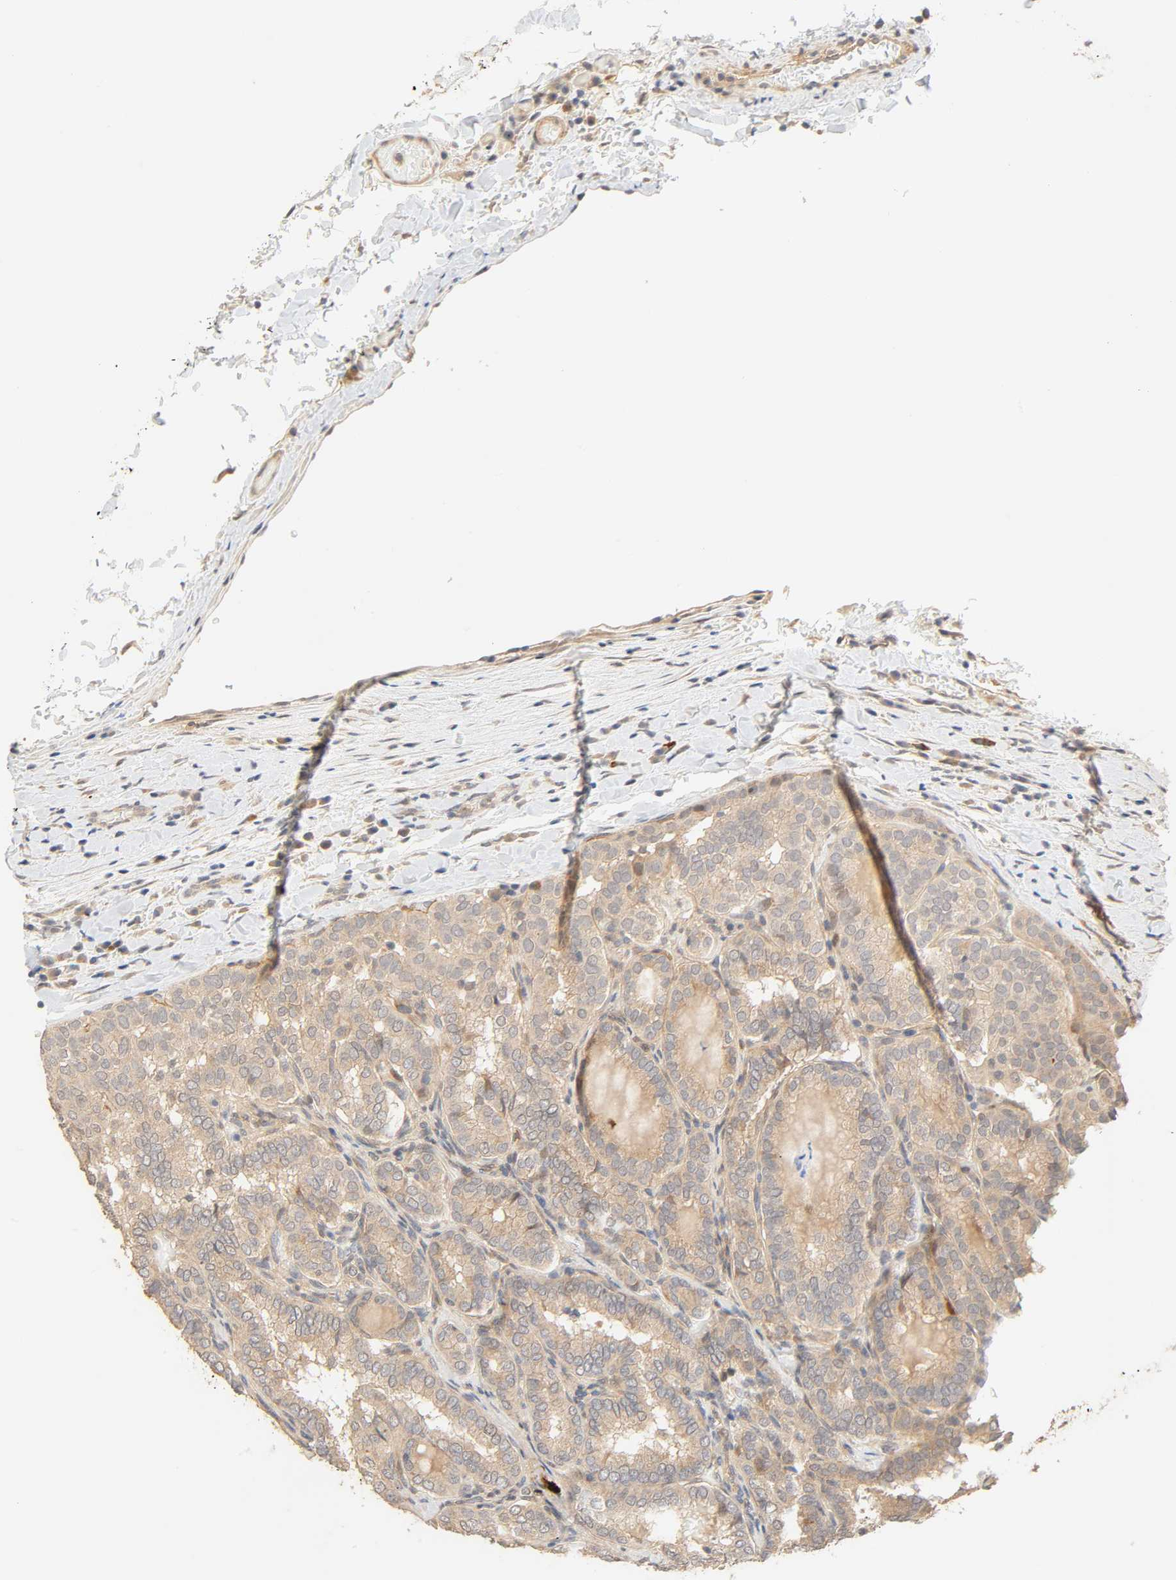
{"staining": {"intensity": "moderate", "quantity": ">75%", "location": "cytoplasmic/membranous"}, "tissue": "thyroid cancer", "cell_type": "Tumor cells", "image_type": "cancer", "snomed": [{"axis": "morphology", "description": "Papillary adenocarcinoma, NOS"}, {"axis": "topography", "description": "Thyroid gland"}], "caption": "Papillary adenocarcinoma (thyroid) was stained to show a protein in brown. There is medium levels of moderate cytoplasmic/membranous staining in approximately >75% of tumor cells. The staining was performed using DAB (3,3'-diaminobenzidine) to visualize the protein expression in brown, while the nuclei were stained in blue with hematoxylin (Magnification: 20x).", "gene": "CACNA1G", "patient": {"sex": "female", "age": 30}}